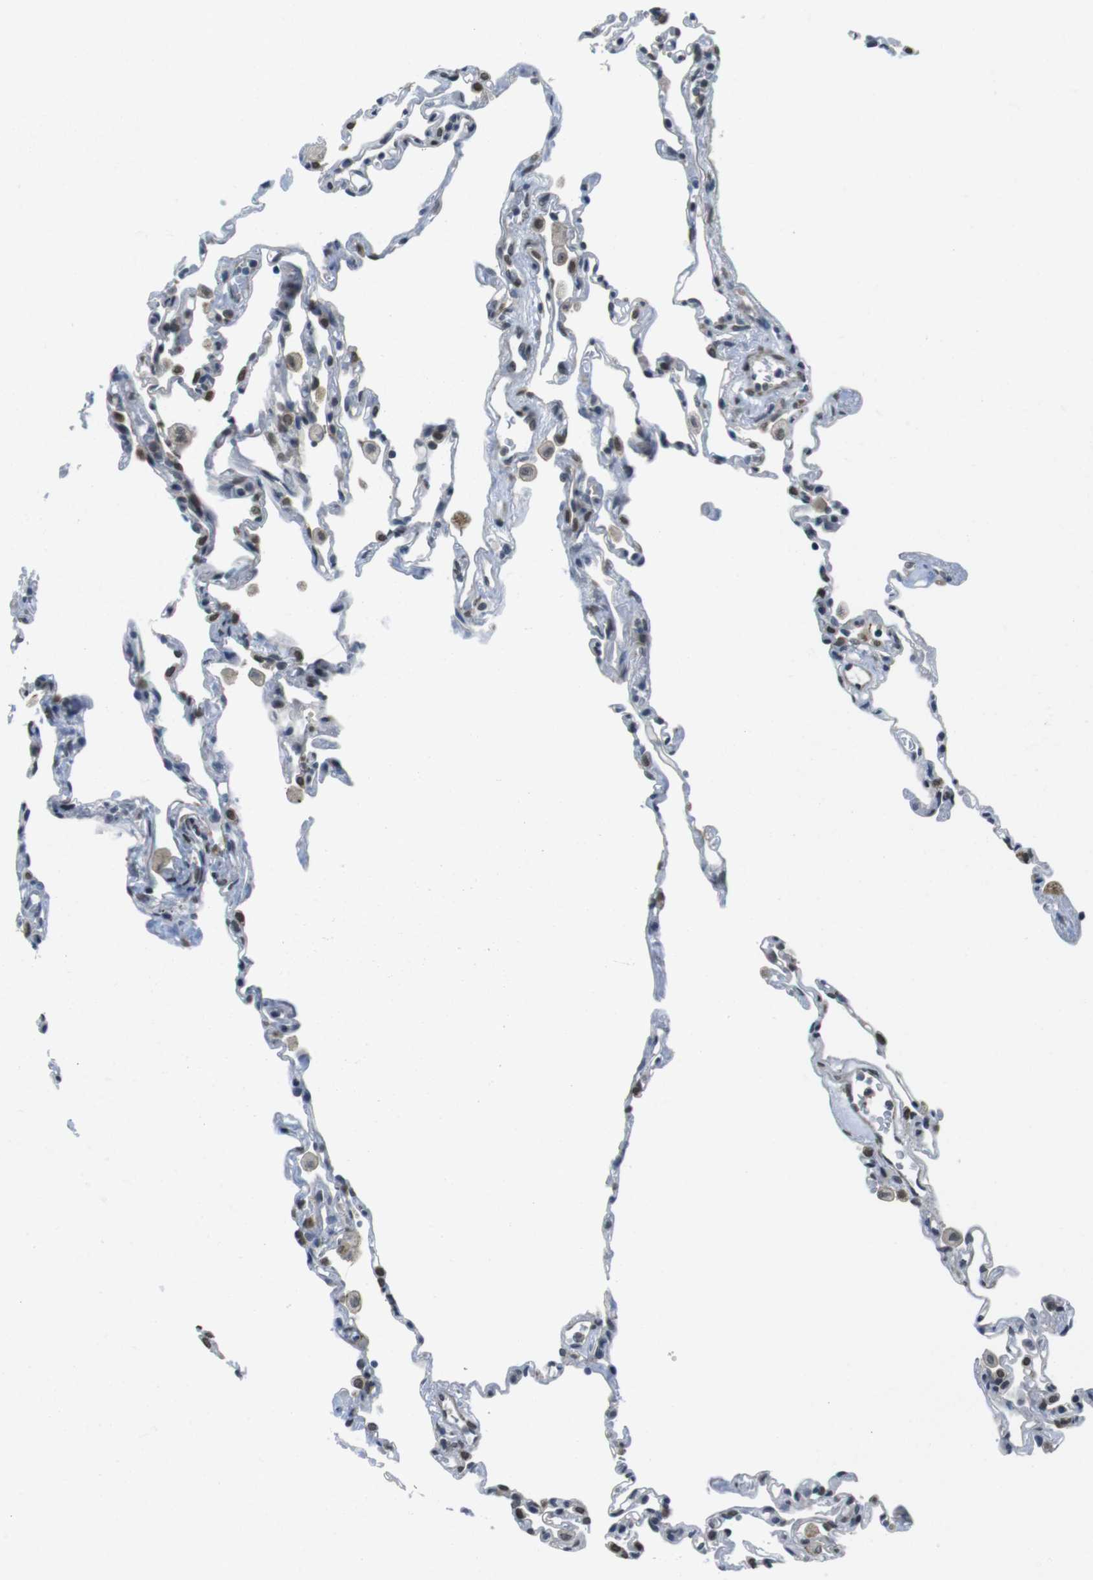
{"staining": {"intensity": "moderate", "quantity": "<25%", "location": "nuclear"}, "tissue": "lung", "cell_type": "Alveolar cells", "image_type": "normal", "snomed": [{"axis": "morphology", "description": "Normal tissue, NOS"}, {"axis": "topography", "description": "Lung"}], "caption": "Immunohistochemical staining of unremarkable human lung shows moderate nuclear protein positivity in approximately <25% of alveolar cells. (IHC, brightfield microscopy, high magnification).", "gene": "USP7", "patient": {"sex": "male", "age": 59}}